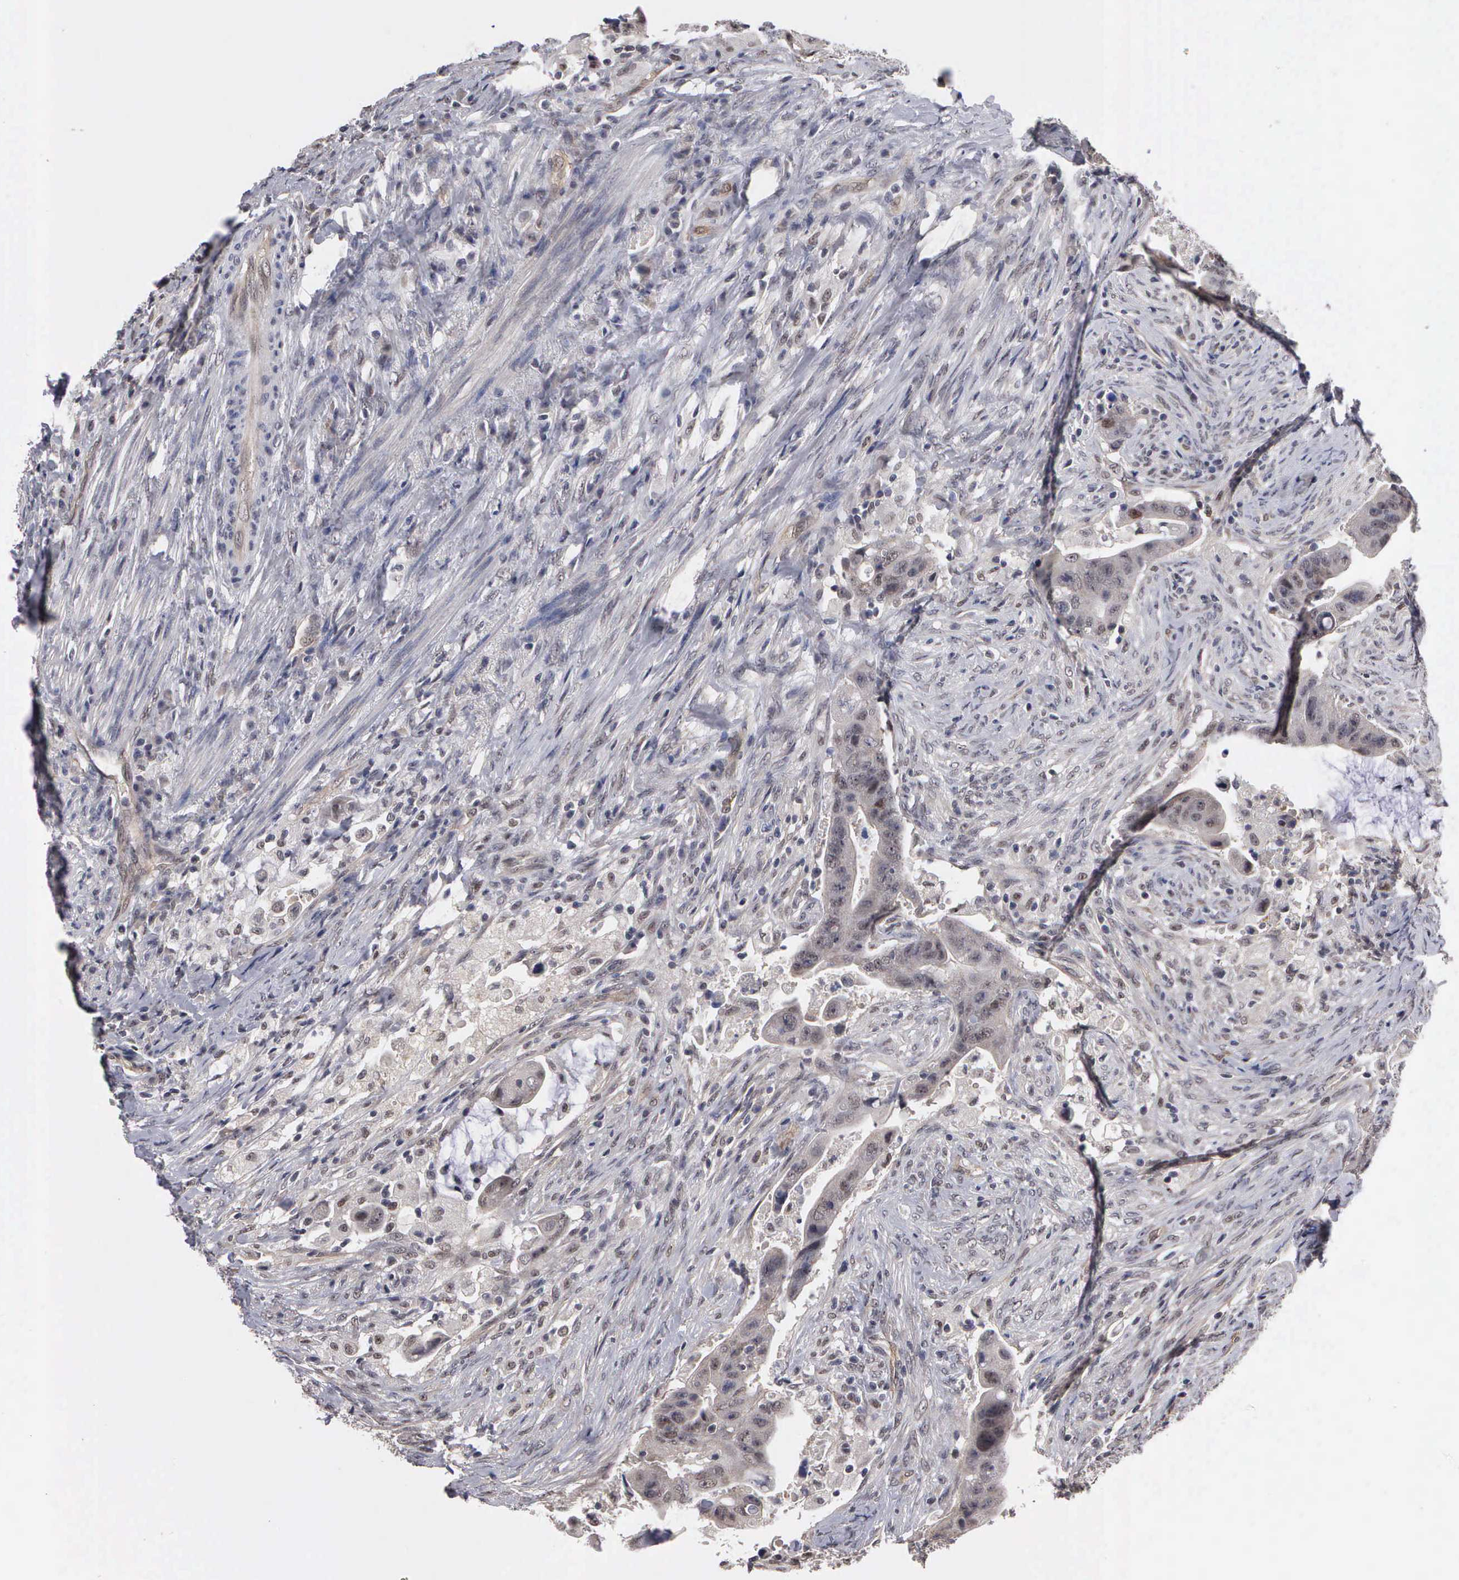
{"staining": {"intensity": "negative", "quantity": "none", "location": "none"}, "tissue": "colorectal cancer", "cell_type": "Tumor cells", "image_type": "cancer", "snomed": [{"axis": "morphology", "description": "Adenocarcinoma, NOS"}, {"axis": "topography", "description": "Rectum"}], "caption": "Protein analysis of colorectal cancer (adenocarcinoma) reveals no significant expression in tumor cells.", "gene": "ZBTB33", "patient": {"sex": "female", "age": 71}}